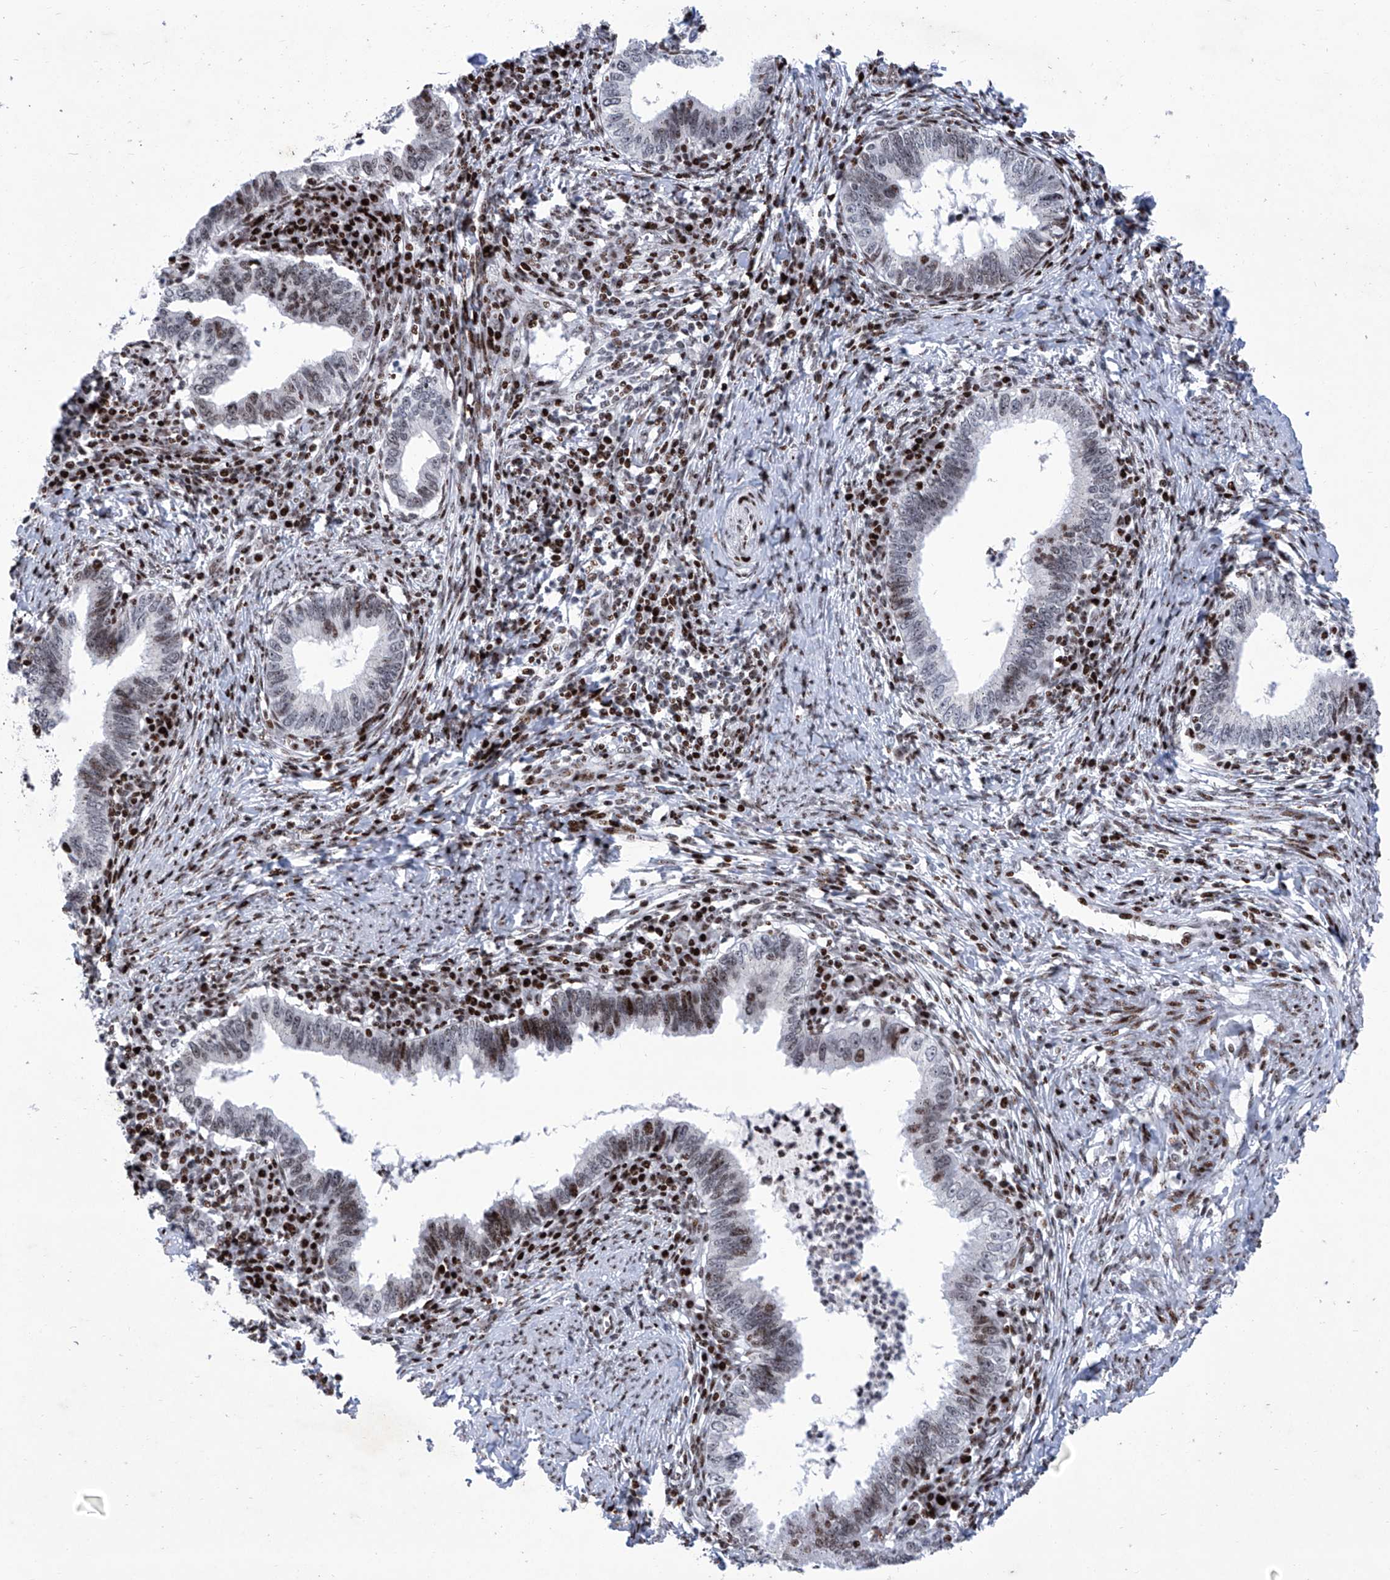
{"staining": {"intensity": "moderate", "quantity": "25%-75%", "location": "nuclear"}, "tissue": "cervical cancer", "cell_type": "Tumor cells", "image_type": "cancer", "snomed": [{"axis": "morphology", "description": "Adenocarcinoma, NOS"}, {"axis": "topography", "description": "Cervix"}], "caption": "Protein staining of adenocarcinoma (cervical) tissue displays moderate nuclear expression in about 25%-75% of tumor cells.", "gene": "HEY2", "patient": {"sex": "female", "age": 36}}